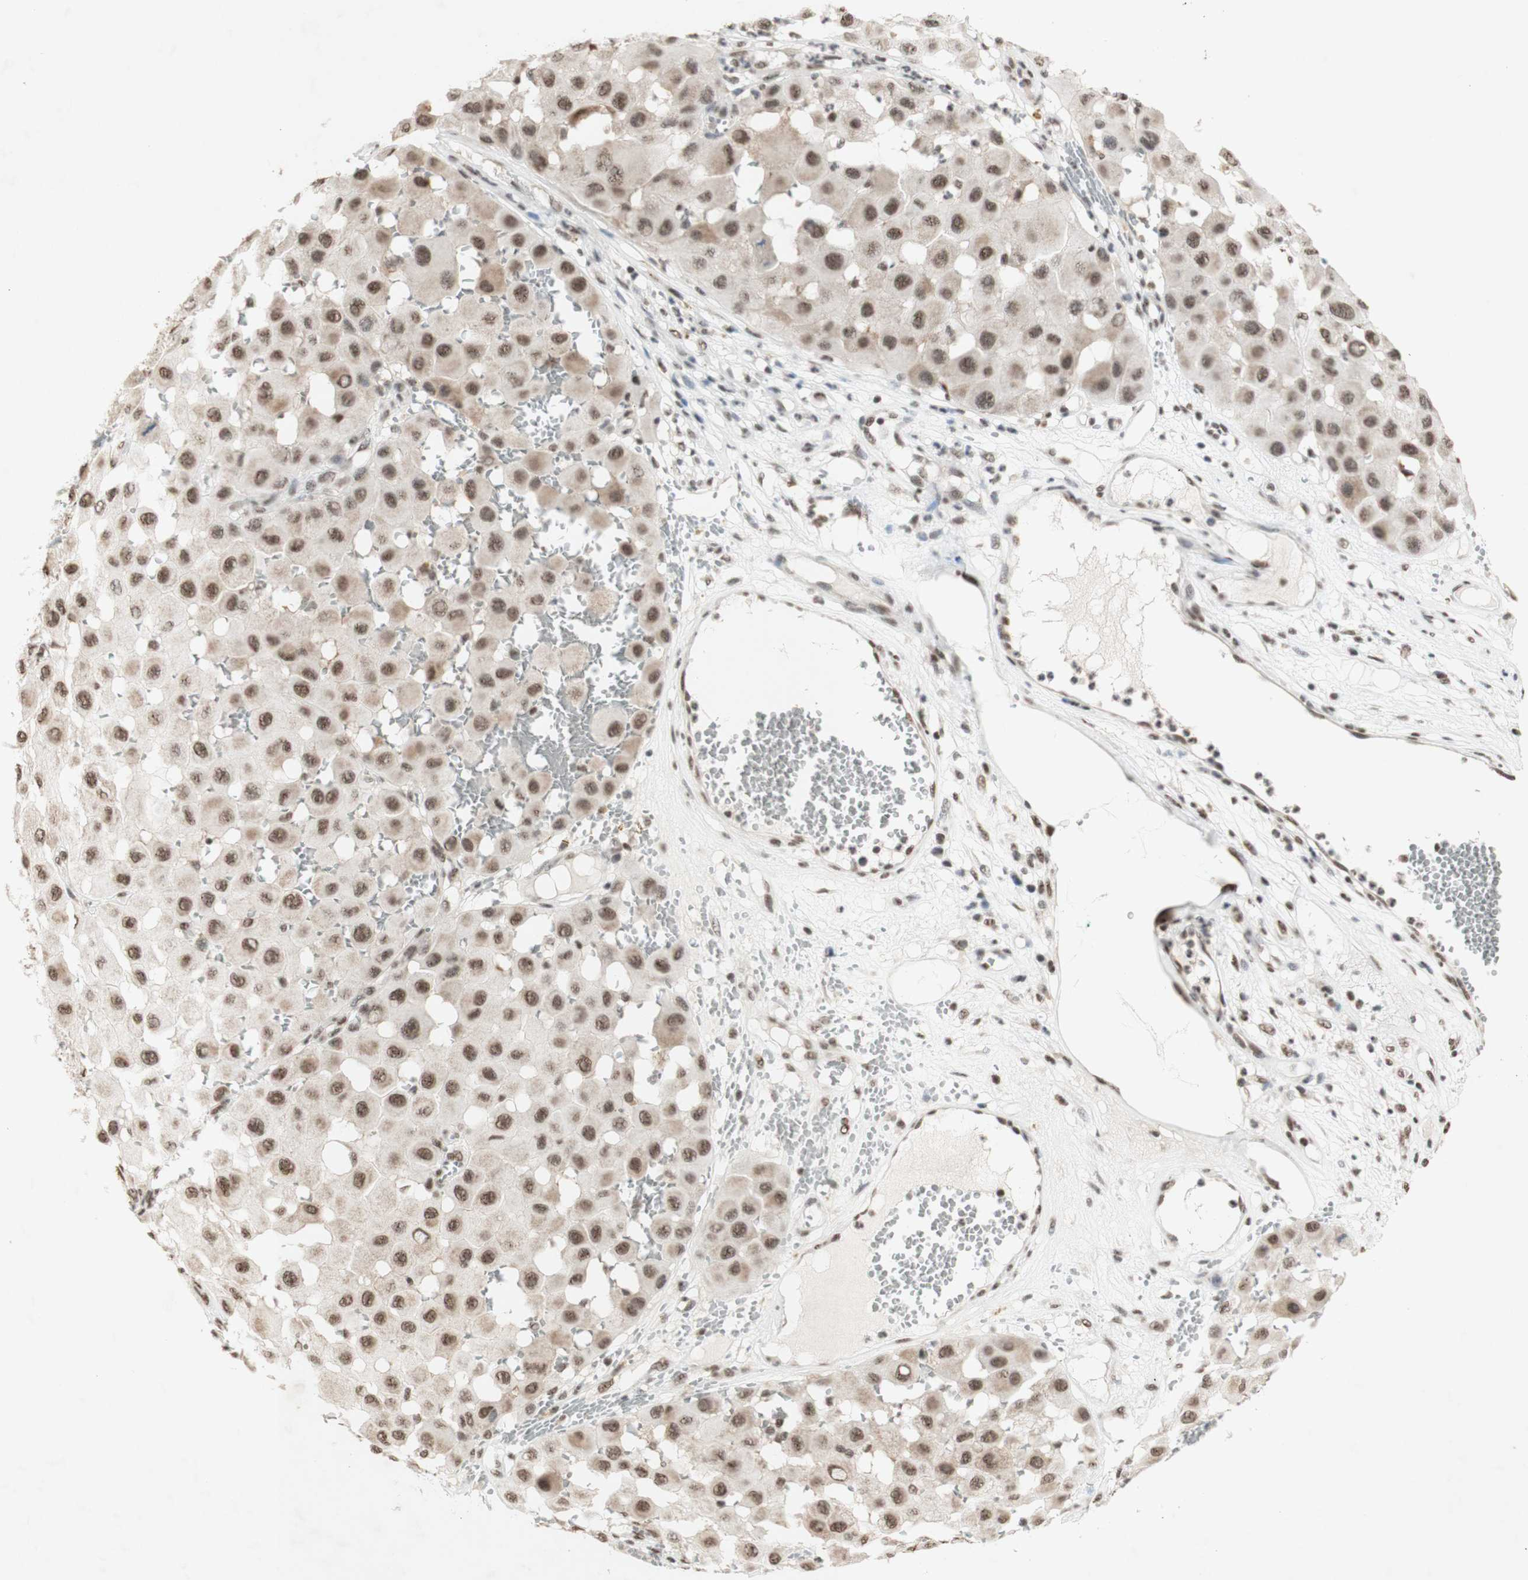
{"staining": {"intensity": "moderate", "quantity": ">75%", "location": "nuclear"}, "tissue": "melanoma", "cell_type": "Tumor cells", "image_type": "cancer", "snomed": [{"axis": "morphology", "description": "Malignant melanoma, NOS"}, {"axis": "topography", "description": "Skin"}], "caption": "Human melanoma stained with a brown dye shows moderate nuclear positive expression in approximately >75% of tumor cells.", "gene": "SNRPB", "patient": {"sex": "female", "age": 81}}